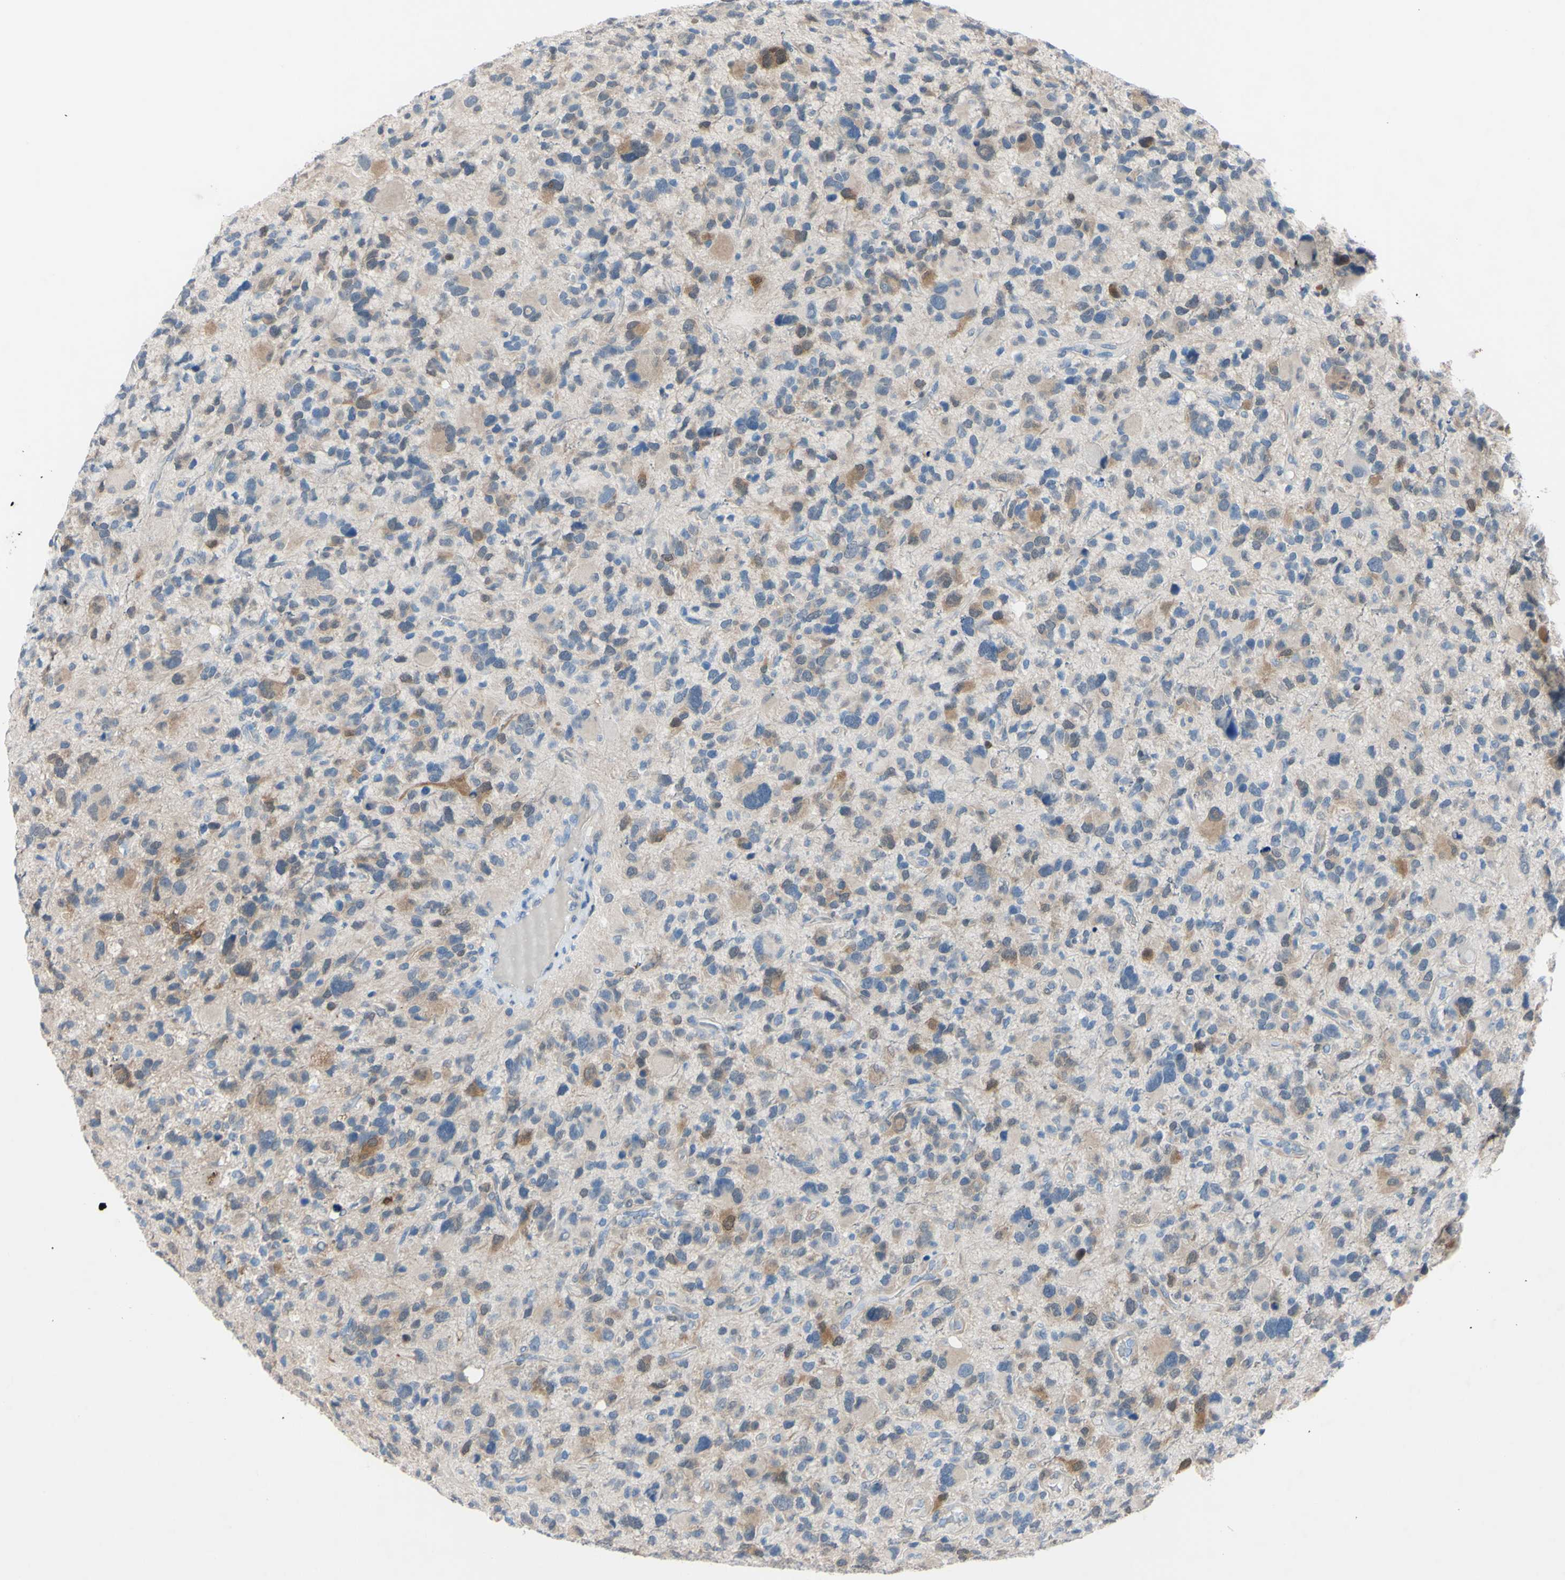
{"staining": {"intensity": "moderate", "quantity": "<25%", "location": "cytoplasmic/membranous"}, "tissue": "glioma", "cell_type": "Tumor cells", "image_type": "cancer", "snomed": [{"axis": "morphology", "description": "Glioma, malignant, High grade"}, {"axis": "topography", "description": "Brain"}], "caption": "Tumor cells show low levels of moderate cytoplasmic/membranous positivity in approximately <25% of cells in glioma.", "gene": "NOL3", "patient": {"sex": "male", "age": 48}}